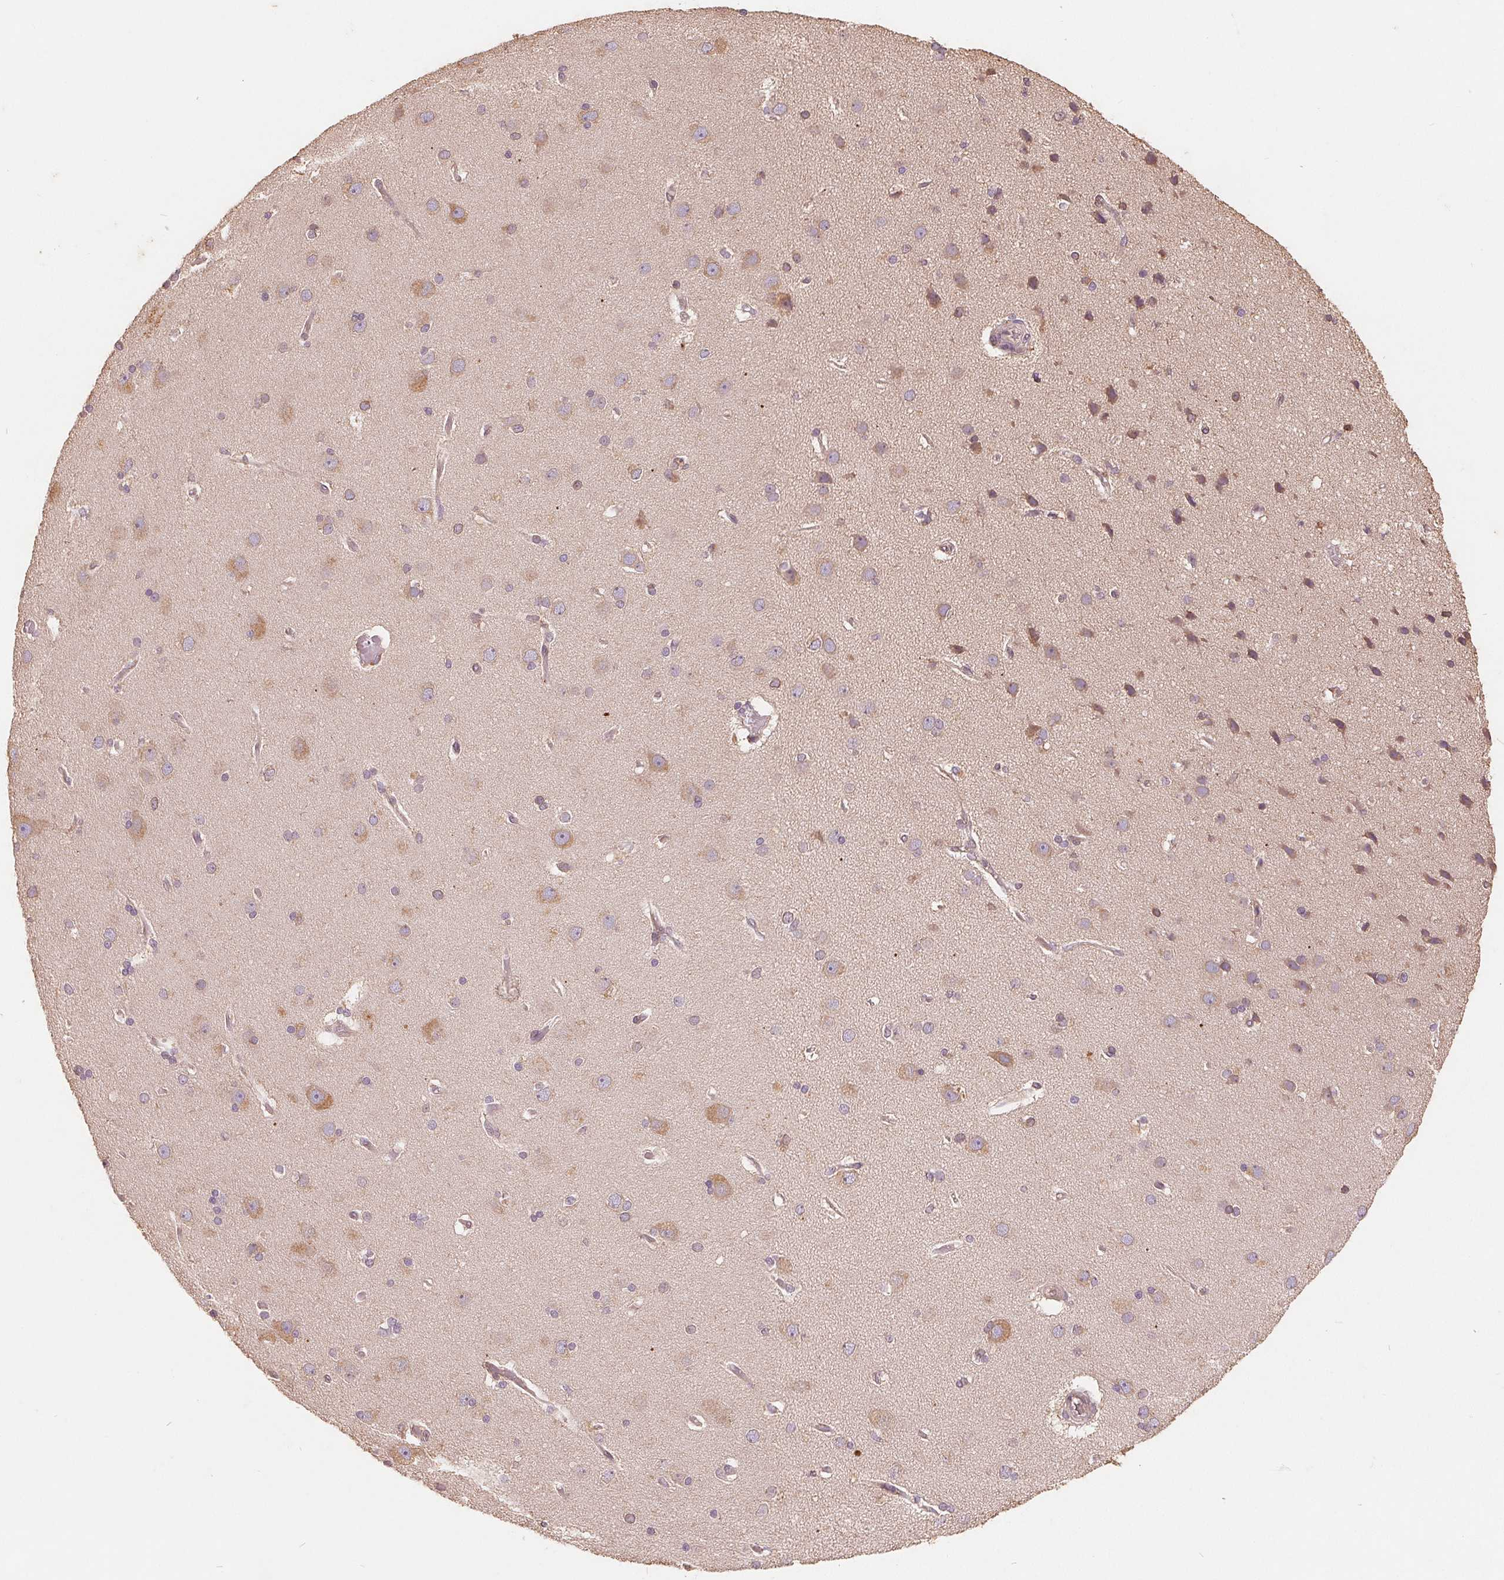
{"staining": {"intensity": "weak", "quantity": "25%-75%", "location": "cytoplasmic/membranous"}, "tissue": "cerebral cortex", "cell_type": "Endothelial cells", "image_type": "normal", "snomed": [{"axis": "morphology", "description": "Normal tissue, NOS"}, {"axis": "morphology", "description": "Glioma, malignant, High grade"}, {"axis": "topography", "description": "Cerebral cortex"}], "caption": "Endothelial cells exhibit low levels of weak cytoplasmic/membranous staining in approximately 25%-75% of cells in benign human cerebral cortex.", "gene": "CDIPT", "patient": {"sex": "male", "age": 71}}